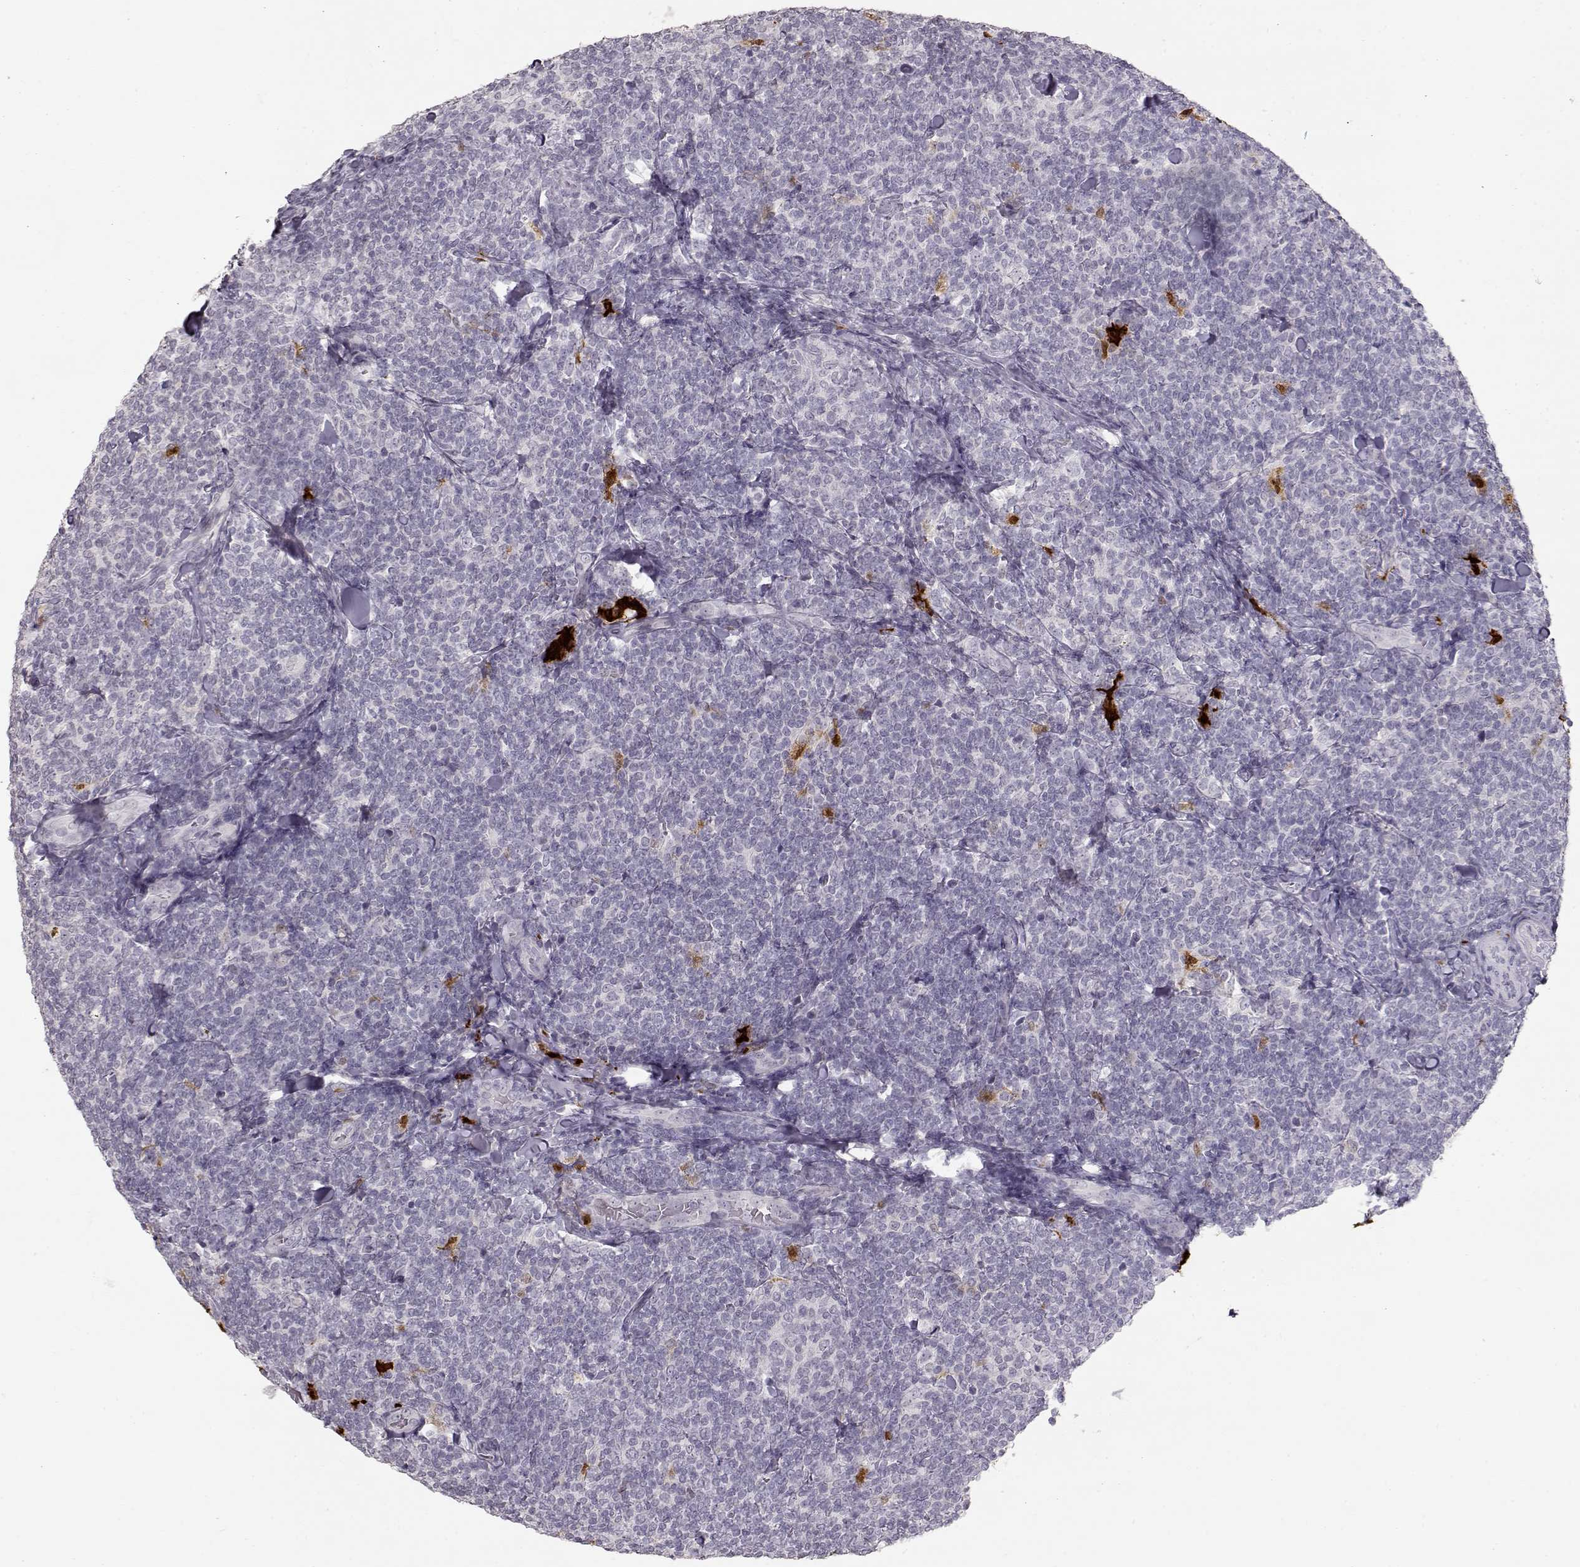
{"staining": {"intensity": "negative", "quantity": "none", "location": "none"}, "tissue": "lymphoma", "cell_type": "Tumor cells", "image_type": "cancer", "snomed": [{"axis": "morphology", "description": "Malignant lymphoma, non-Hodgkin's type, Low grade"}, {"axis": "topography", "description": "Lymph node"}], "caption": "DAB immunohistochemical staining of low-grade malignant lymphoma, non-Hodgkin's type exhibits no significant positivity in tumor cells.", "gene": "S100B", "patient": {"sex": "female", "age": 56}}